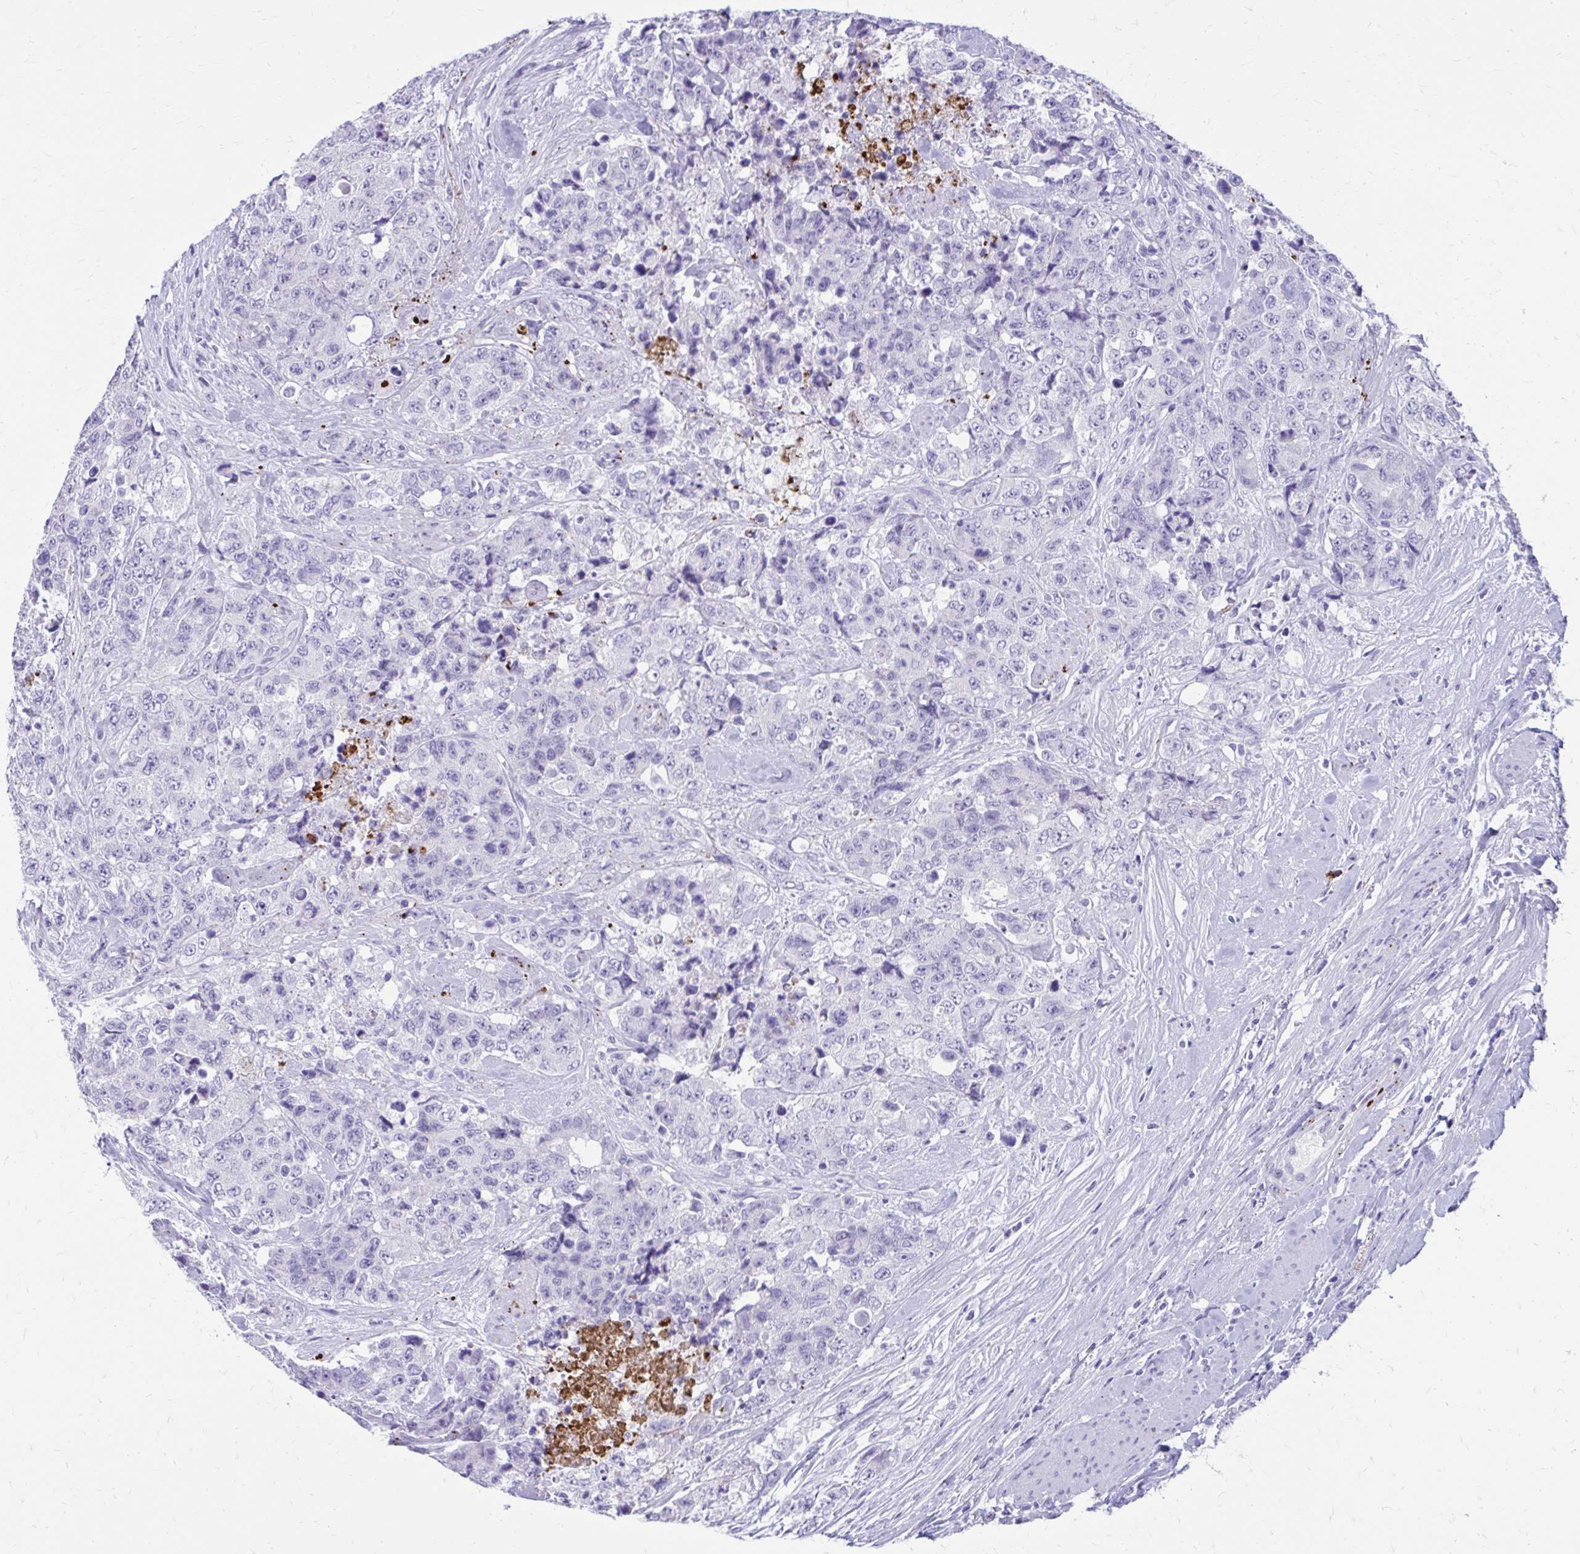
{"staining": {"intensity": "negative", "quantity": "none", "location": "none"}, "tissue": "urothelial cancer", "cell_type": "Tumor cells", "image_type": "cancer", "snomed": [{"axis": "morphology", "description": "Urothelial carcinoma, High grade"}, {"axis": "topography", "description": "Urinary bladder"}], "caption": "Protein analysis of urothelial carcinoma (high-grade) shows no significant positivity in tumor cells.", "gene": "SATL1", "patient": {"sex": "female", "age": 78}}